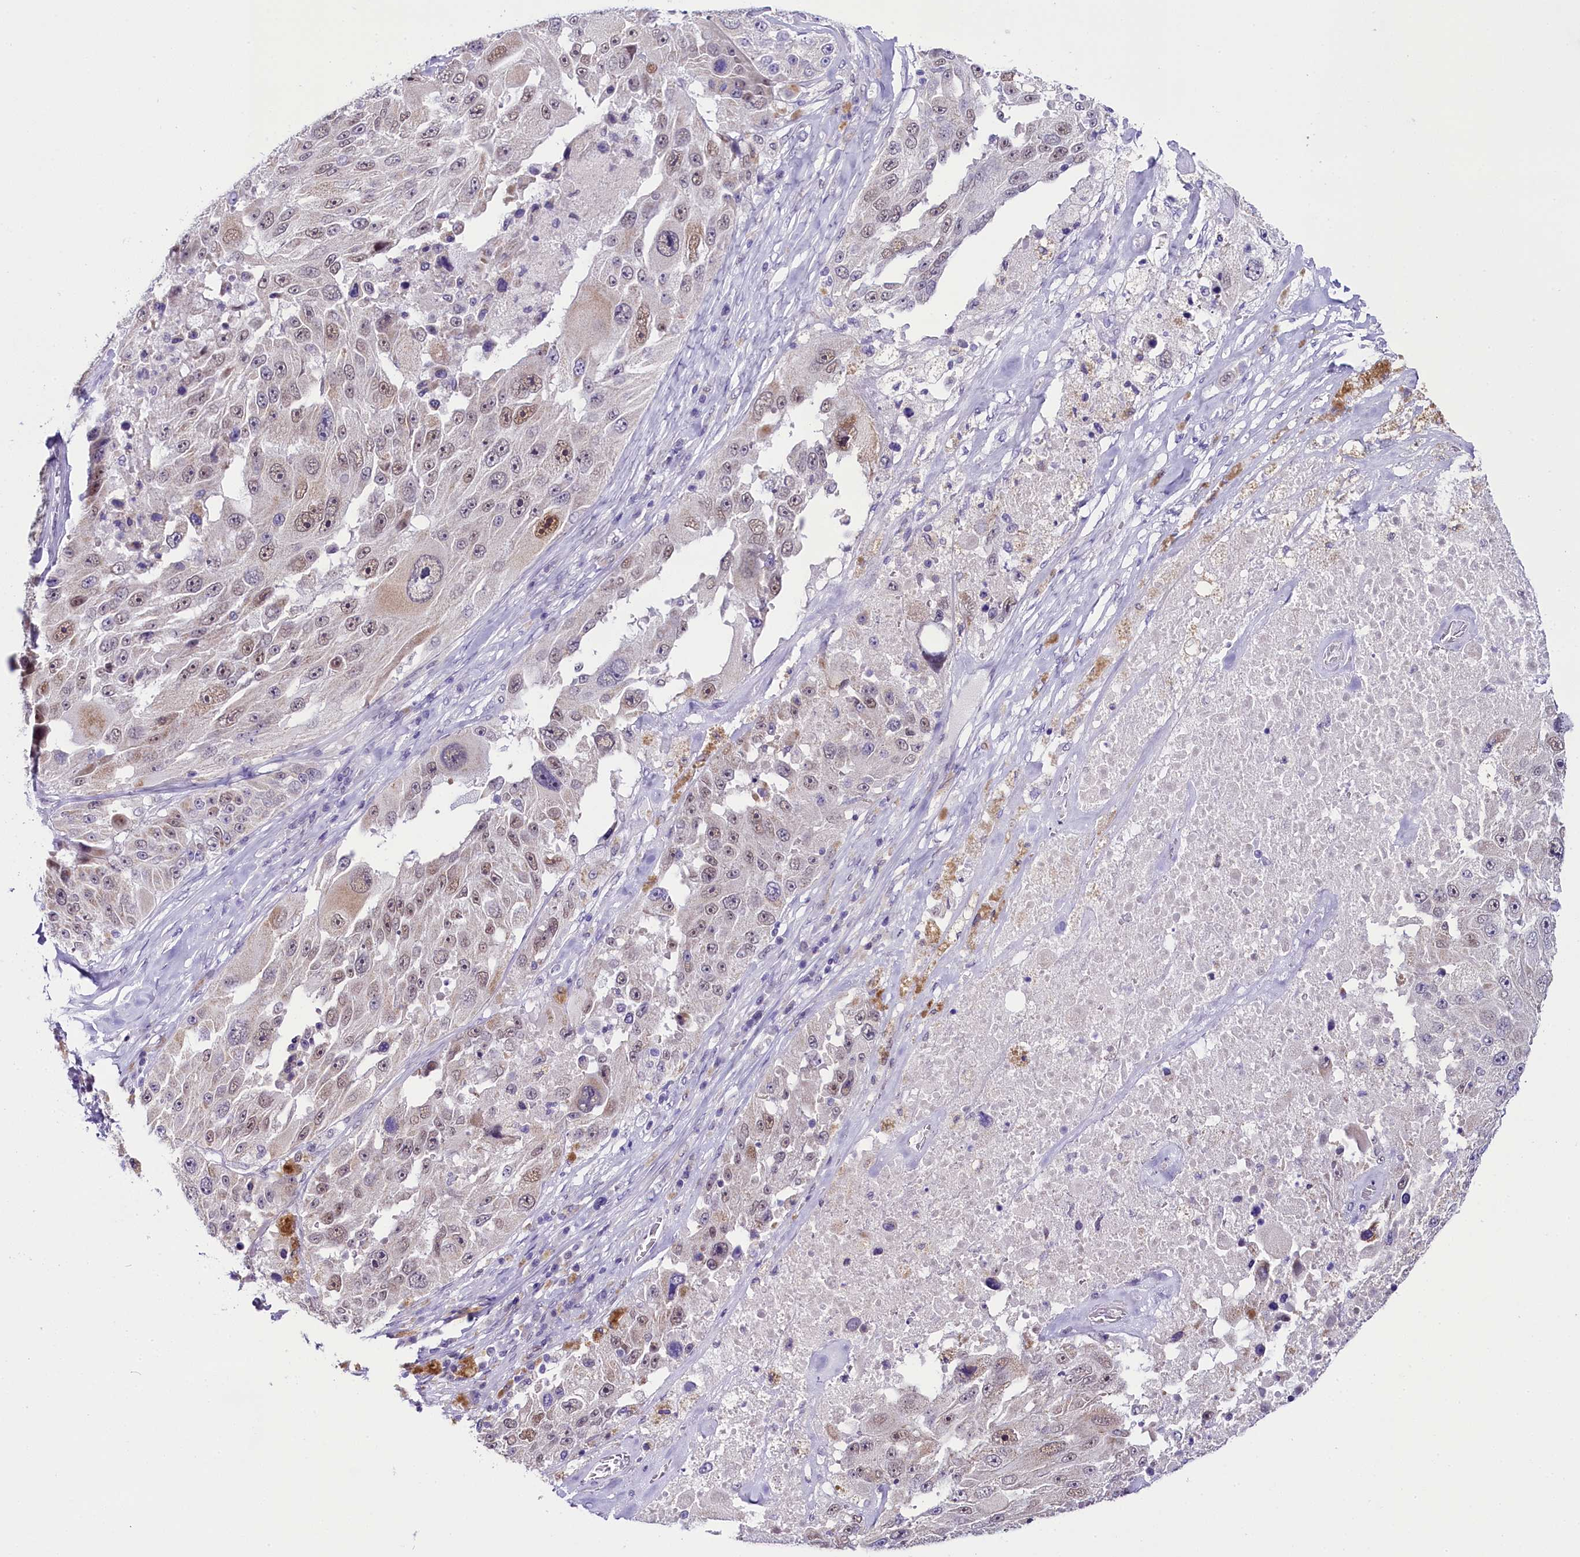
{"staining": {"intensity": "moderate", "quantity": "<25%", "location": "nuclear"}, "tissue": "melanoma", "cell_type": "Tumor cells", "image_type": "cancer", "snomed": [{"axis": "morphology", "description": "Malignant melanoma, Metastatic site"}, {"axis": "topography", "description": "Lymph node"}], "caption": "This image shows melanoma stained with immunohistochemistry (IHC) to label a protein in brown. The nuclear of tumor cells show moderate positivity for the protein. Nuclei are counter-stained blue.", "gene": "OSGEP", "patient": {"sex": "male", "age": 62}}